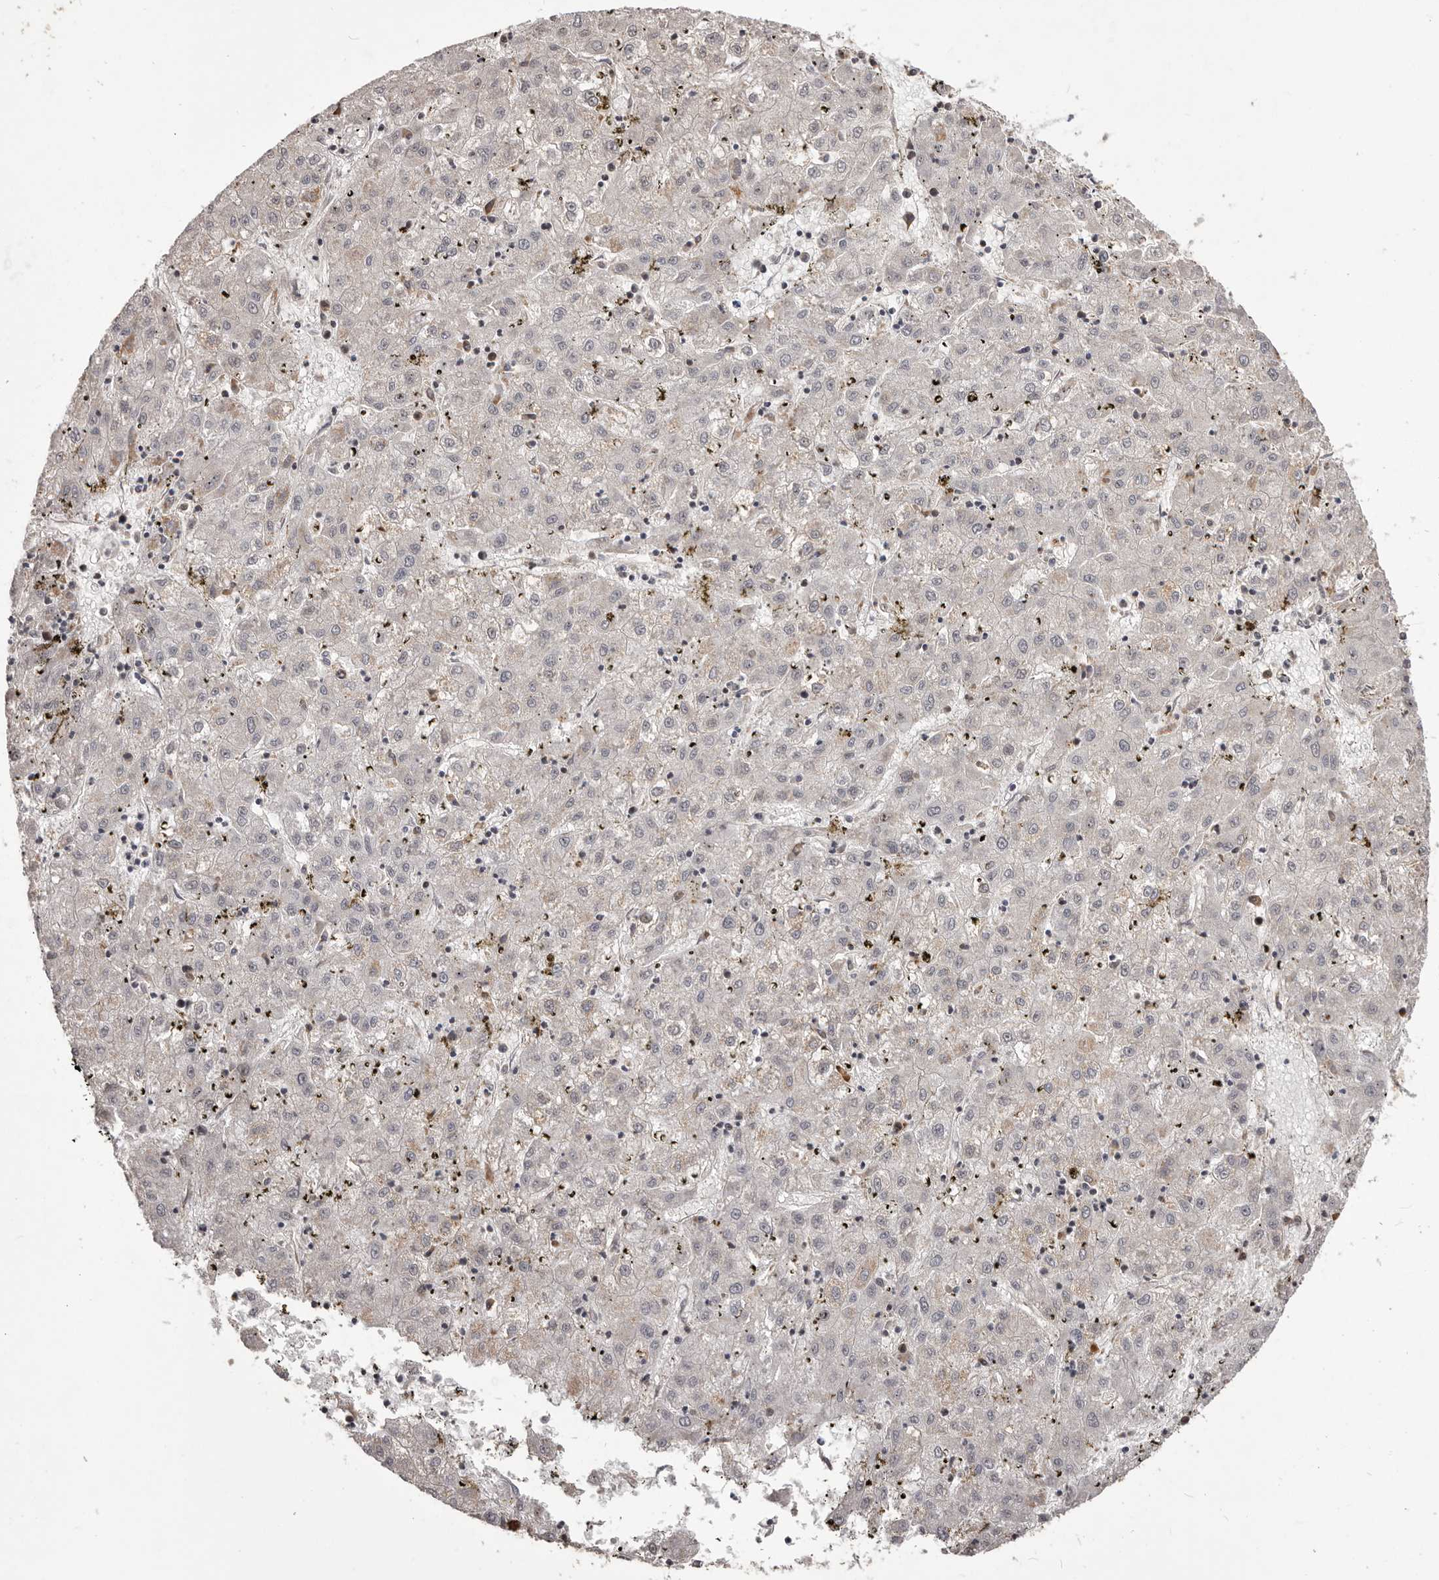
{"staining": {"intensity": "negative", "quantity": "none", "location": "none"}, "tissue": "liver cancer", "cell_type": "Tumor cells", "image_type": "cancer", "snomed": [{"axis": "morphology", "description": "Carcinoma, Hepatocellular, NOS"}, {"axis": "topography", "description": "Liver"}], "caption": "IHC micrograph of neoplastic tissue: human hepatocellular carcinoma (liver) stained with DAB (3,3'-diaminobenzidine) displays no significant protein positivity in tumor cells.", "gene": "GFOD1", "patient": {"sex": "male", "age": 72}}